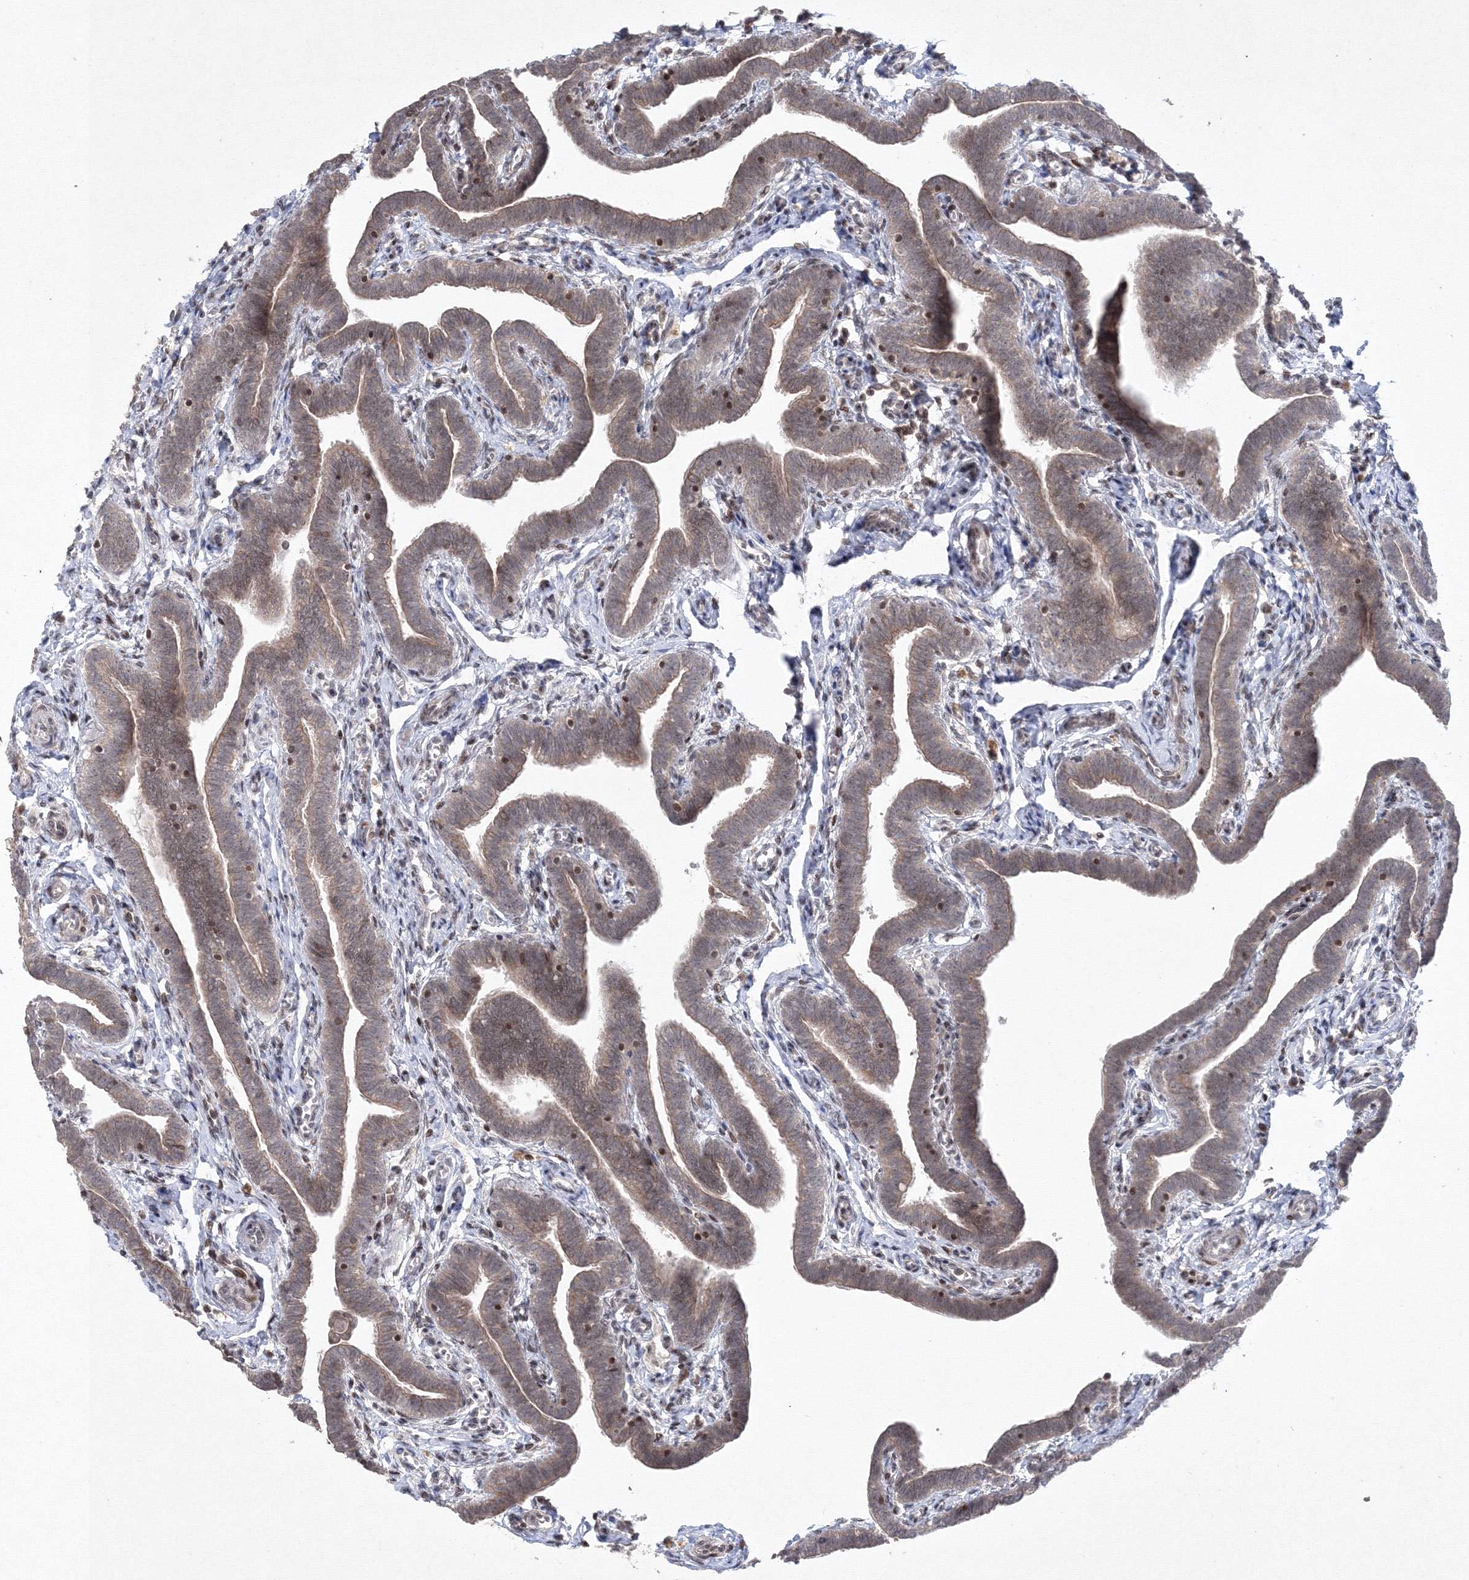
{"staining": {"intensity": "moderate", "quantity": ">75%", "location": "cytoplasmic/membranous,nuclear"}, "tissue": "fallopian tube", "cell_type": "Glandular cells", "image_type": "normal", "snomed": [{"axis": "morphology", "description": "Normal tissue, NOS"}, {"axis": "topography", "description": "Fallopian tube"}], "caption": "Normal fallopian tube demonstrates moderate cytoplasmic/membranous,nuclear staining in about >75% of glandular cells, visualized by immunohistochemistry.", "gene": "MKRN2", "patient": {"sex": "female", "age": 36}}